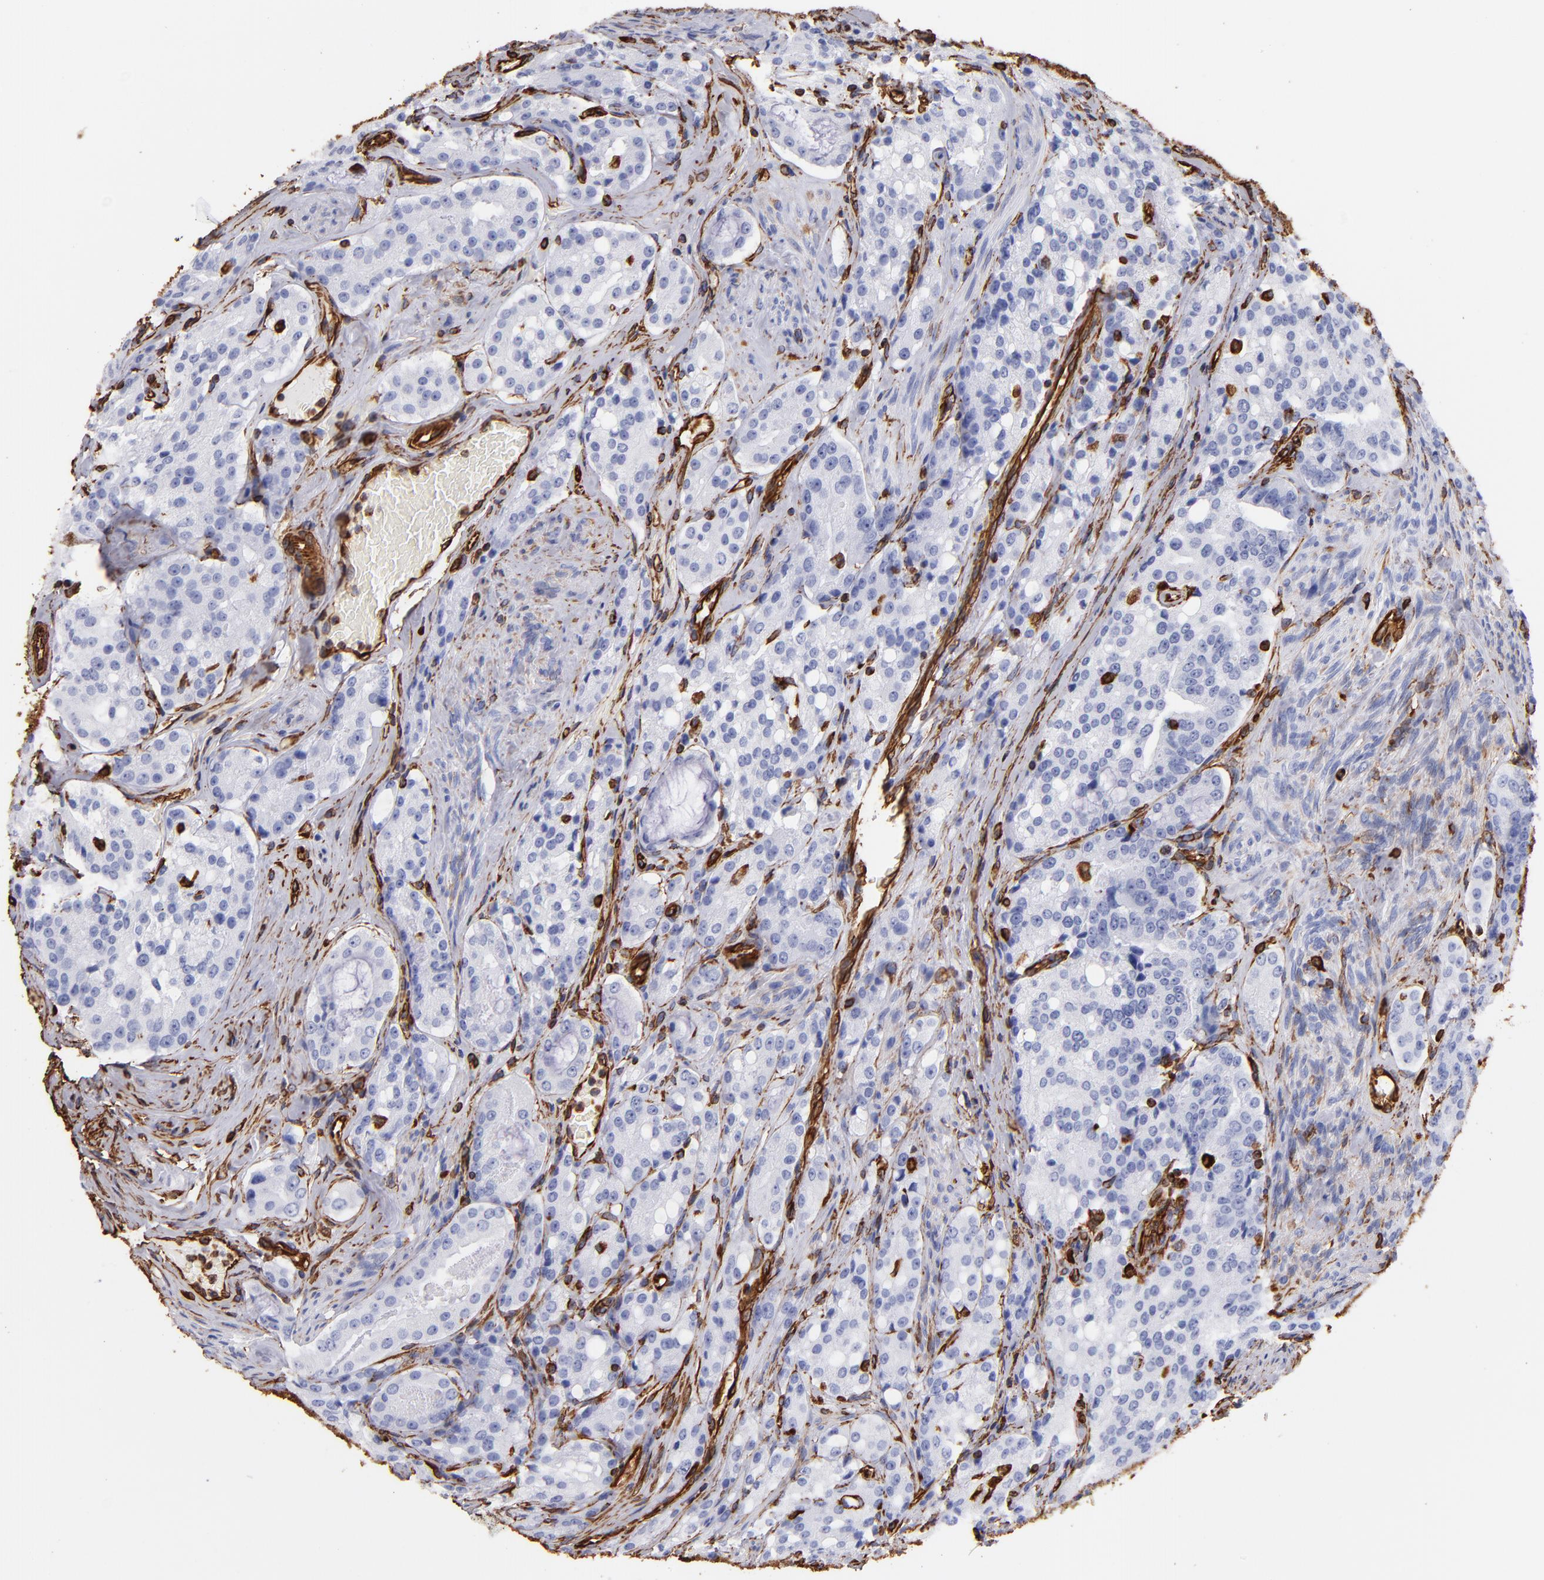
{"staining": {"intensity": "negative", "quantity": "none", "location": "none"}, "tissue": "prostate cancer", "cell_type": "Tumor cells", "image_type": "cancer", "snomed": [{"axis": "morphology", "description": "Adenocarcinoma, Medium grade"}, {"axis": "topography", "description": "Prostate"}], "caption": "This is an immunohistochemistry micrograph of prostate cancer. There is no positivity in tumor cells.", "gene": "VIM", "patient": {"sex": "male", "age": 72}}